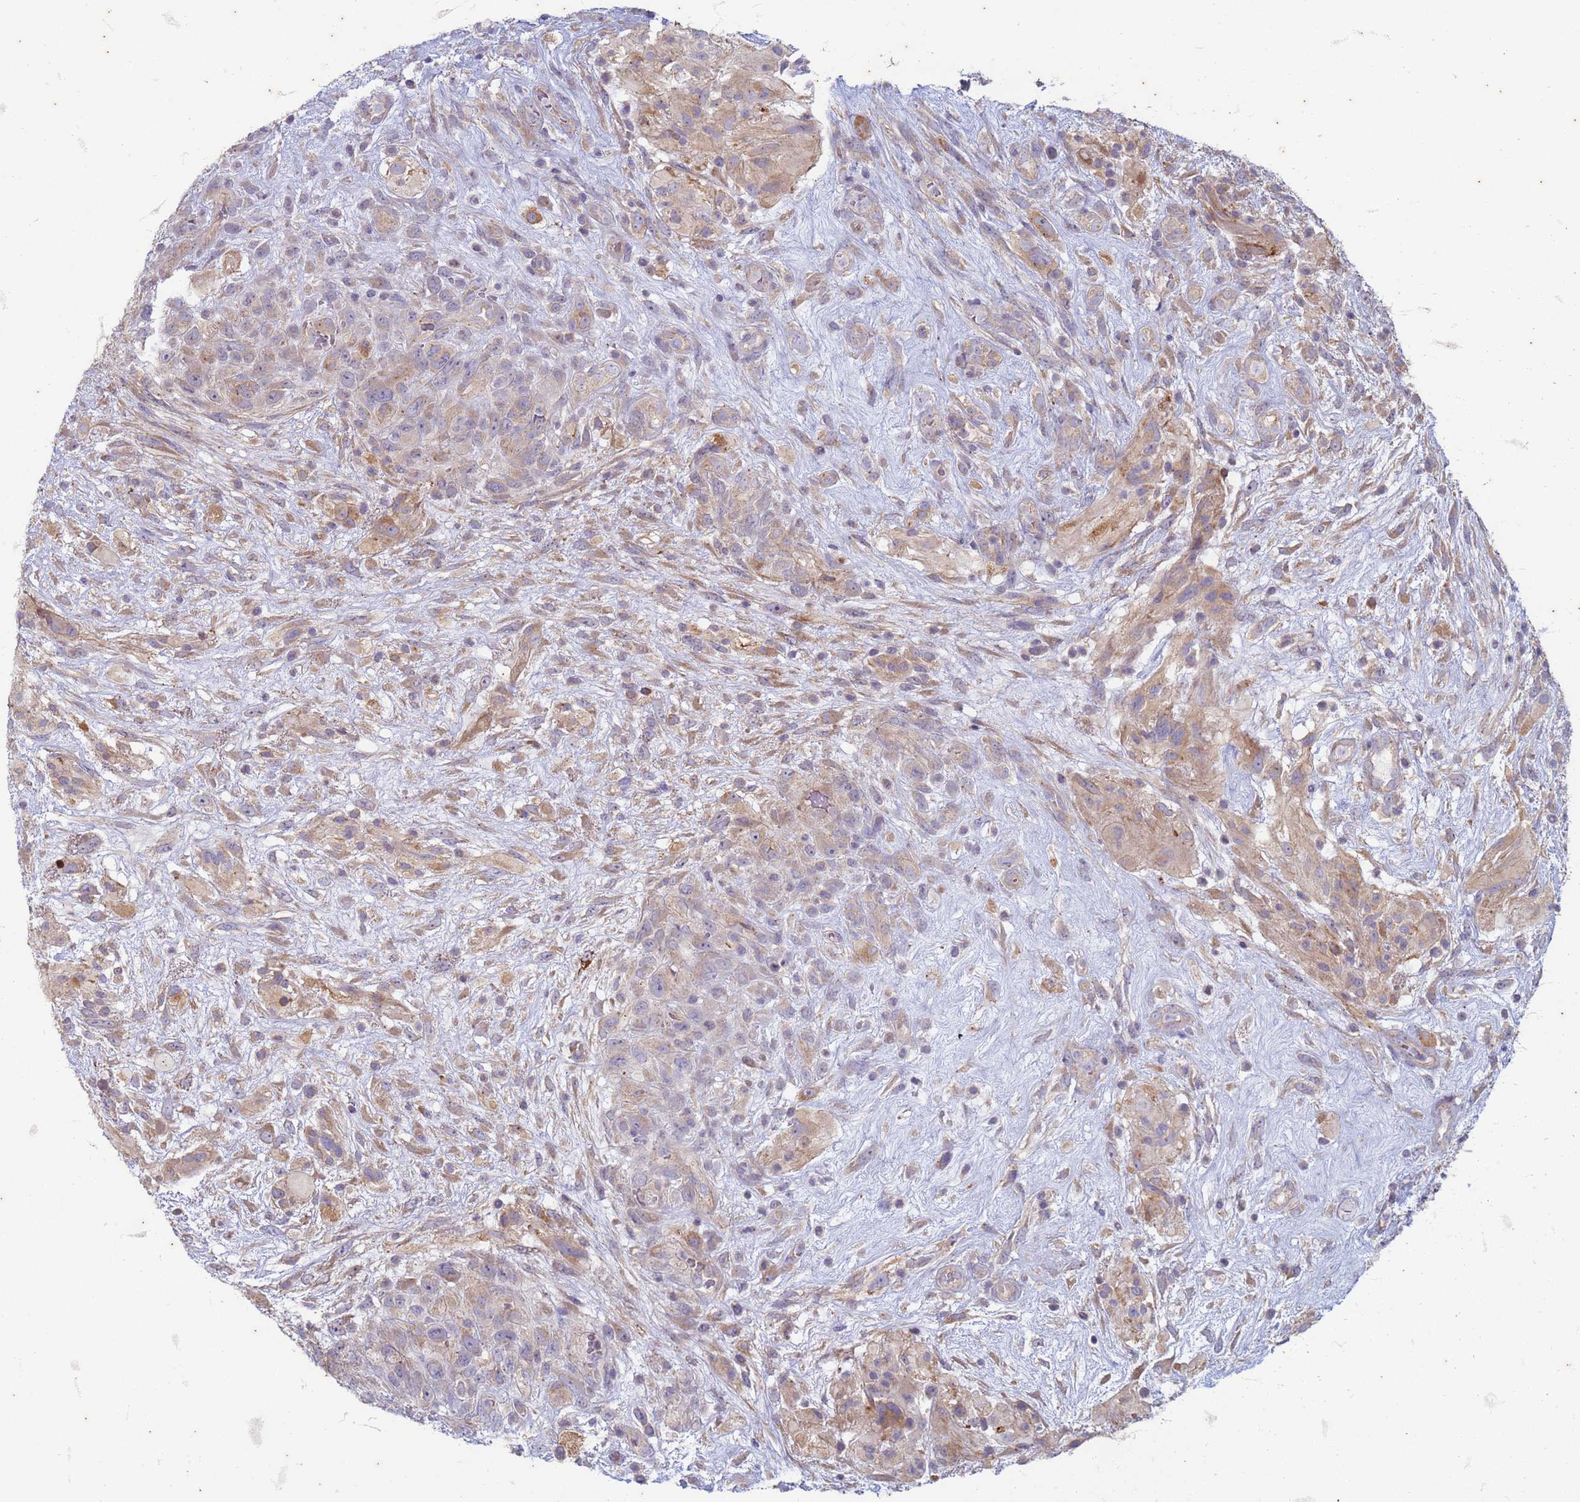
{"staining": {"intensity": "weak", "quantity": "25%-75%", "location": "cytoplasmic/membranous"}, "tissue": "glioma", "cell_type": "Tumor cells", "image_type": "cancer", "snomed": [{"axis": "morphology", "description": "Glioma, malignant, High grade"}, {"axis": "topography", "description": "Brain"}], "caption": "About 25%-75% of tumor cells in human malignant glioma (high-grade) display weak cytoplasmic/membranous protein staining as visualized by brown immunohistochemical staining.", "gene": "SUCO", "patient": {"sex": "male", "age": 61}}